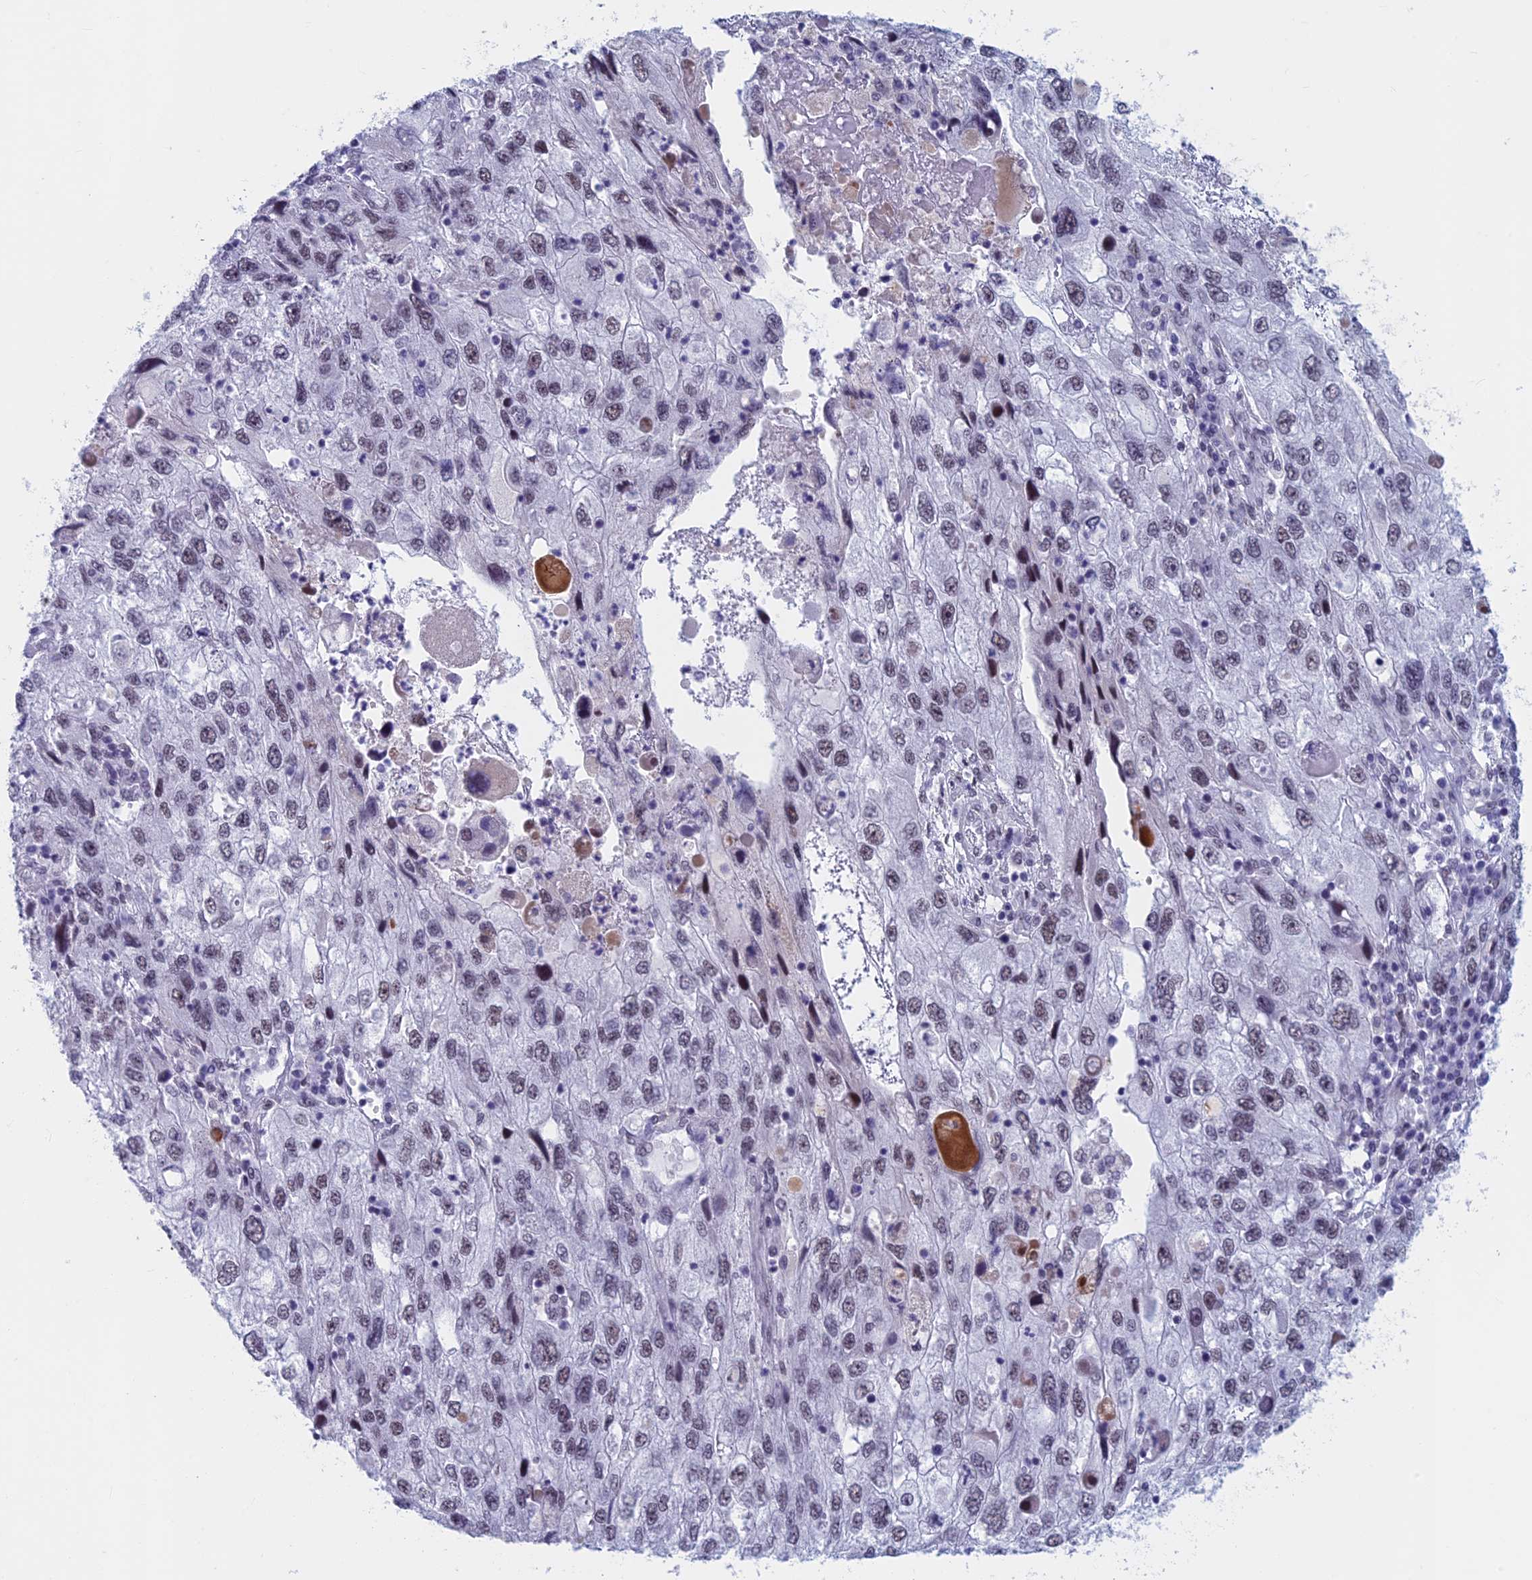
{"staining": {"intensity": "moderate", "quantity": "<25%", "location": "nuclear"}, "tissue": "endometrial cancer", "cell_type": "Tumor cells", "image_type": "cancer", "snomed": [{"axis": "morphology", "description": "Adenocarcinoma, NOS"}, {"axis": "topography", "description": "Endometrium"}], "caption": "Endometrial cancer (adenocarcinoma) was stained to show a protein in brown. There is low levels of moderate nuclear positivity in approximately <25% of tumor cells.", "gene": "ASH2L", "patient": {"sex": "female", "age": 49}}